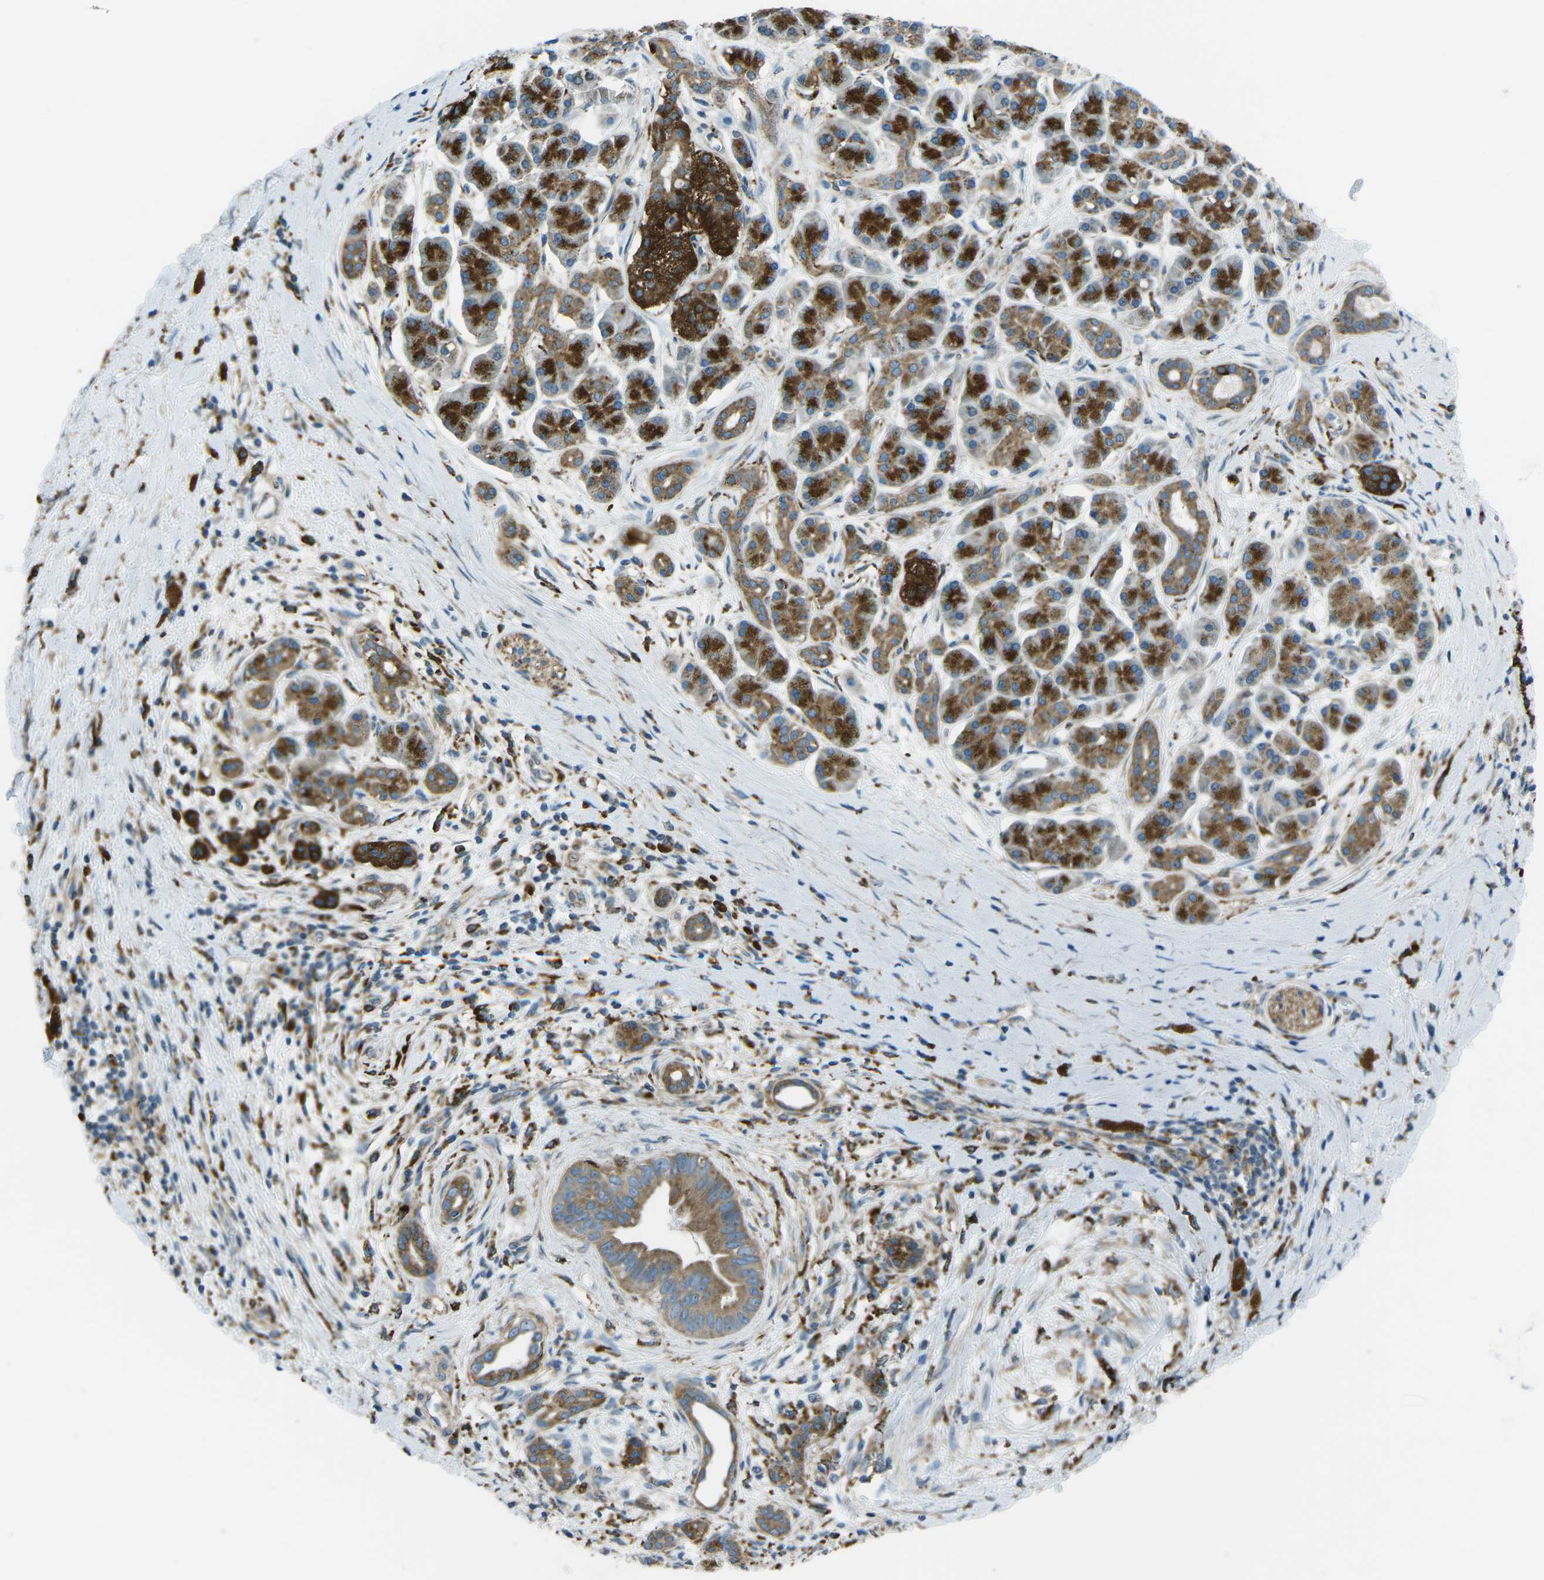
{"staining": {"intensity": "strong", "quantity": "25%-75%", "location": "cytoplasmic/membranous"}, "tissue": "pancreatic cancer", "cell_type": "Tumor cells", "image_type": "cancer", "snomed": [{"axis": "morphology", "description": "Adenocarcinoma, NOS"}, {"axis": "topography", "description": "Pancreas"}], "caption": "Pancreatic adenocarcinoma stained with immunohistochemistry reveals strong cytoplasmic/membranous expression in approximately 25%-75% of tumor cells. (brown staining indicates protein expression, while blue staining denotes nuclei).", "gene": "CDK17", "patient": {"sex": "male", "age": 55}}